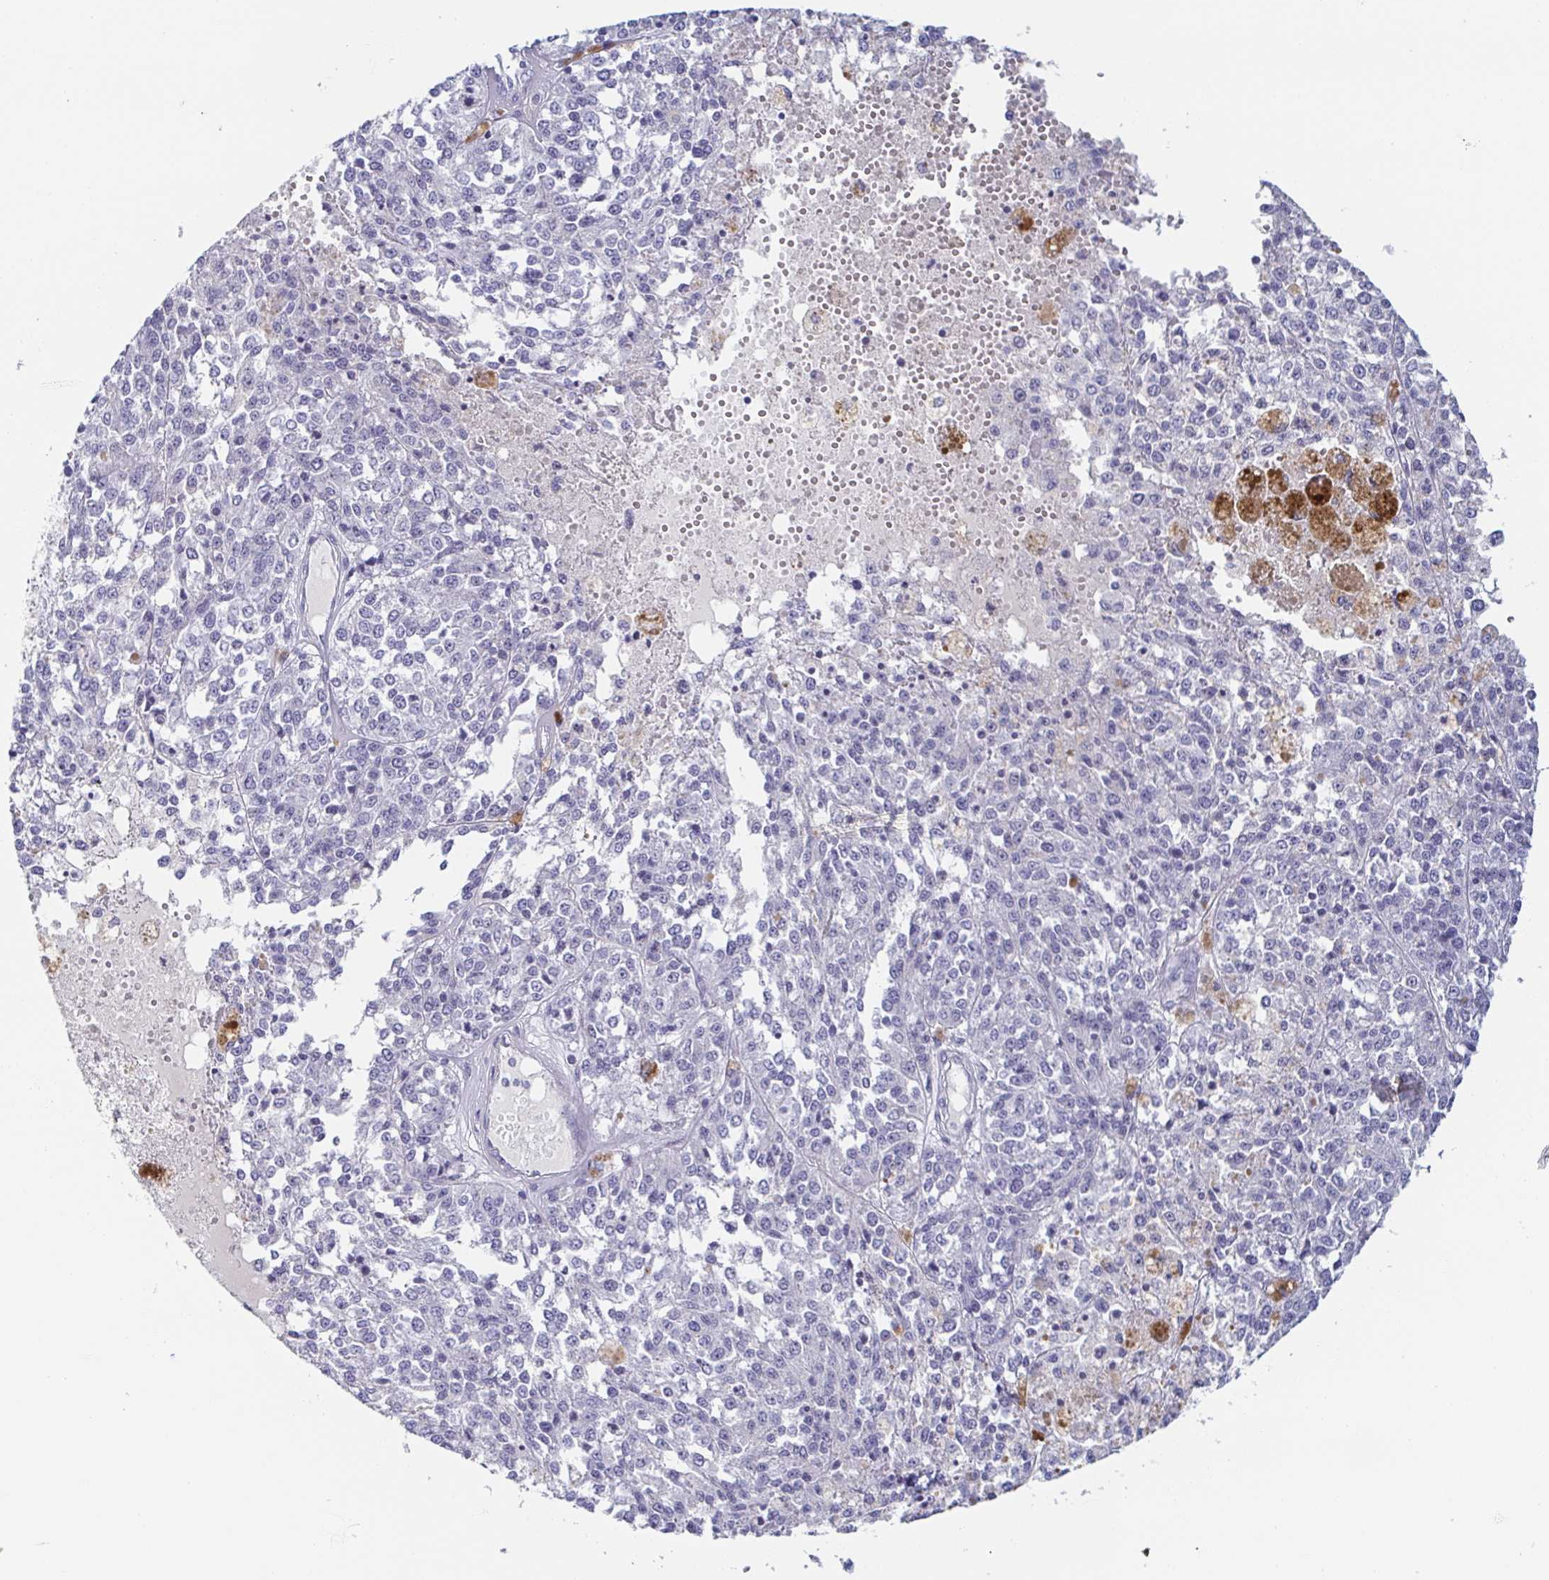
{"staining": {"intensity": "negative", "quantity": "none", "location": "none"}, "tissue": "melanoma", "cell_type": "Tumor cells", "image_type": "cancer", "snomed": [{"axis": "morphology", "description": "Malignant melanoma, Metastatic site"}, {"axis": "topography", "description": "Lymph node"}], "caption": "An immunohistochemistry (IHC) image of melanoma is shown. There is no staining in tumor cells of melanoma.", "gene": "RHOV", "patient": {"sex": "female", "age": 64}}